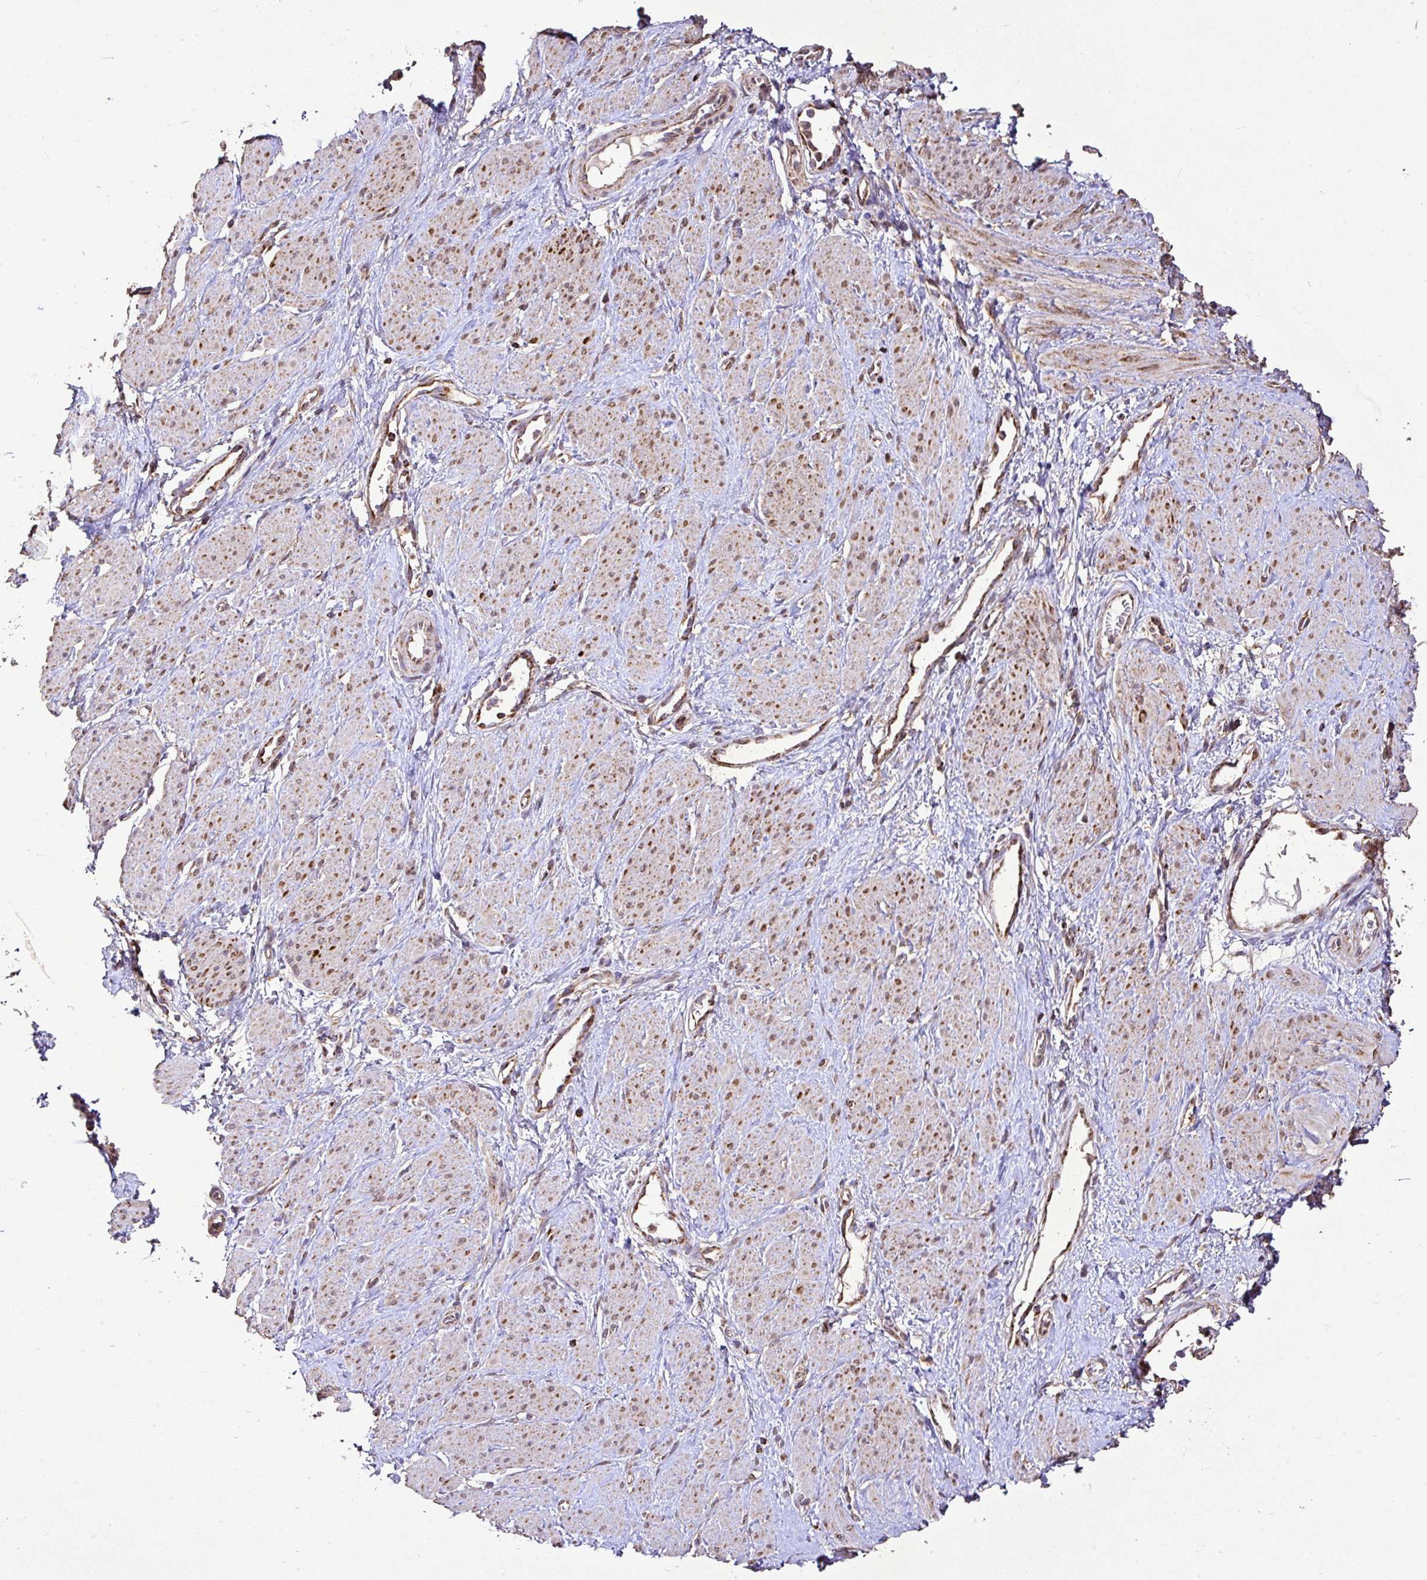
{"staining": {"intensity": "moderate", "quantity": ">75%", "location": "cytoplasmic/membranous"}, "tissue": "smooth muscle", "cell_type": "Smooth muscle cells", "image_type": "normal", "snomed": [{"axis": "morphology", "description": "Normal tissue, NOS"}, {"axis": "topography", "description": "Smooth muscle"}, {"axis": "topography", "description": "Uterus"}], "caption": "This is an image of immunohistochemistry (IHC) staining of benign smooth muscle, which shows moderate staining in the cytoplasmic/membranous of smooth muscle cells.", "gene": "AGK", "patient": {"sex": "female", "age": 39}}